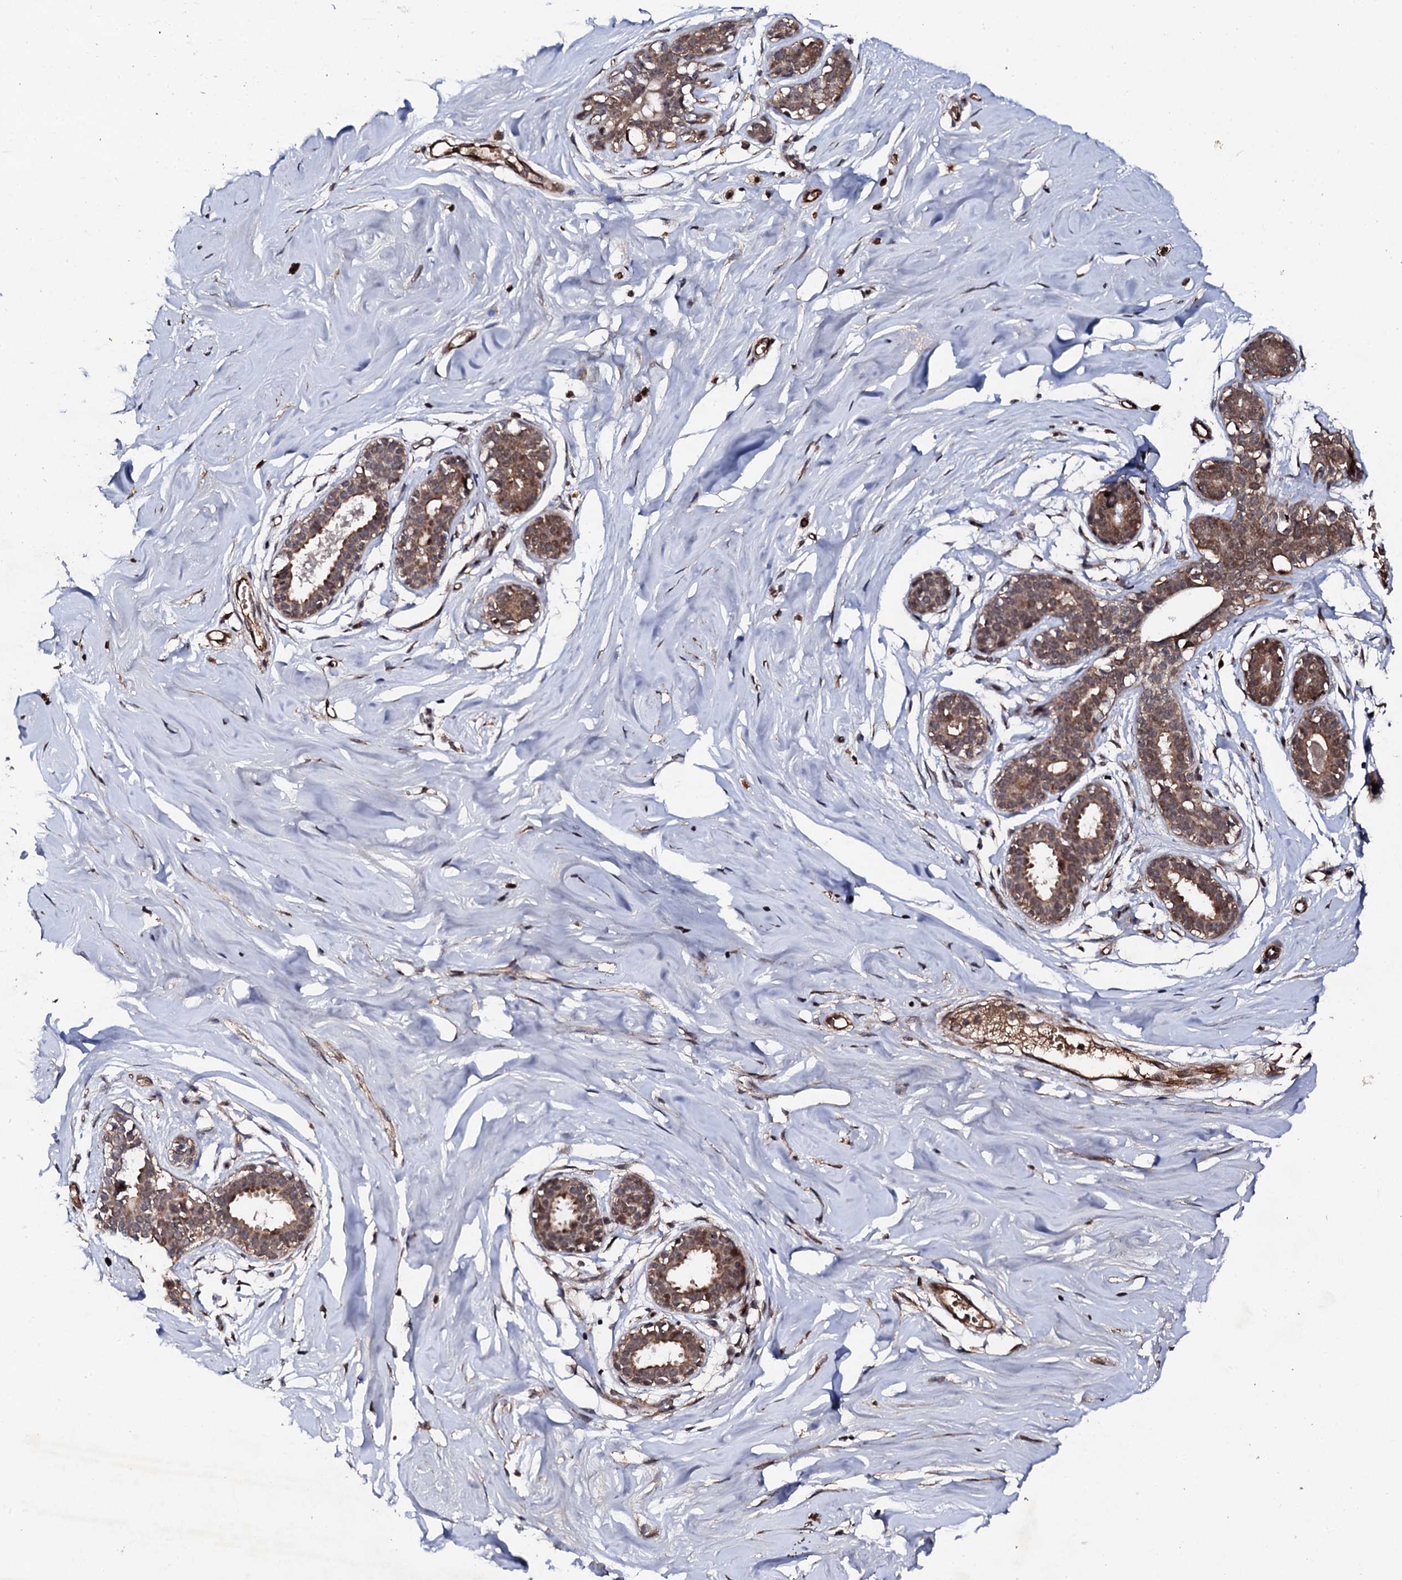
{"staining": {"intensity": "moderate", "quantity": ">75%", "location": "cytoplasmic/membranous"}, "tissue": "breast", "cell_type": "Adipocytes", "image_type": "normal", "snomed": [{"axis": "morphology", "description": "Normal tissue, NOS"}, {"axis": "morphology", "description": "Adenoma, NOS"}, {"axis": "topography", "description": "Breast"}], "caption": "Brown immunohistochemical staining in benign human breast demonstrates moderate cytoplasmic/membranous expression in approximately >75% of adipocytes.", "gene": "FAM111A", "patient": {"sex": "female", "age": 23}}